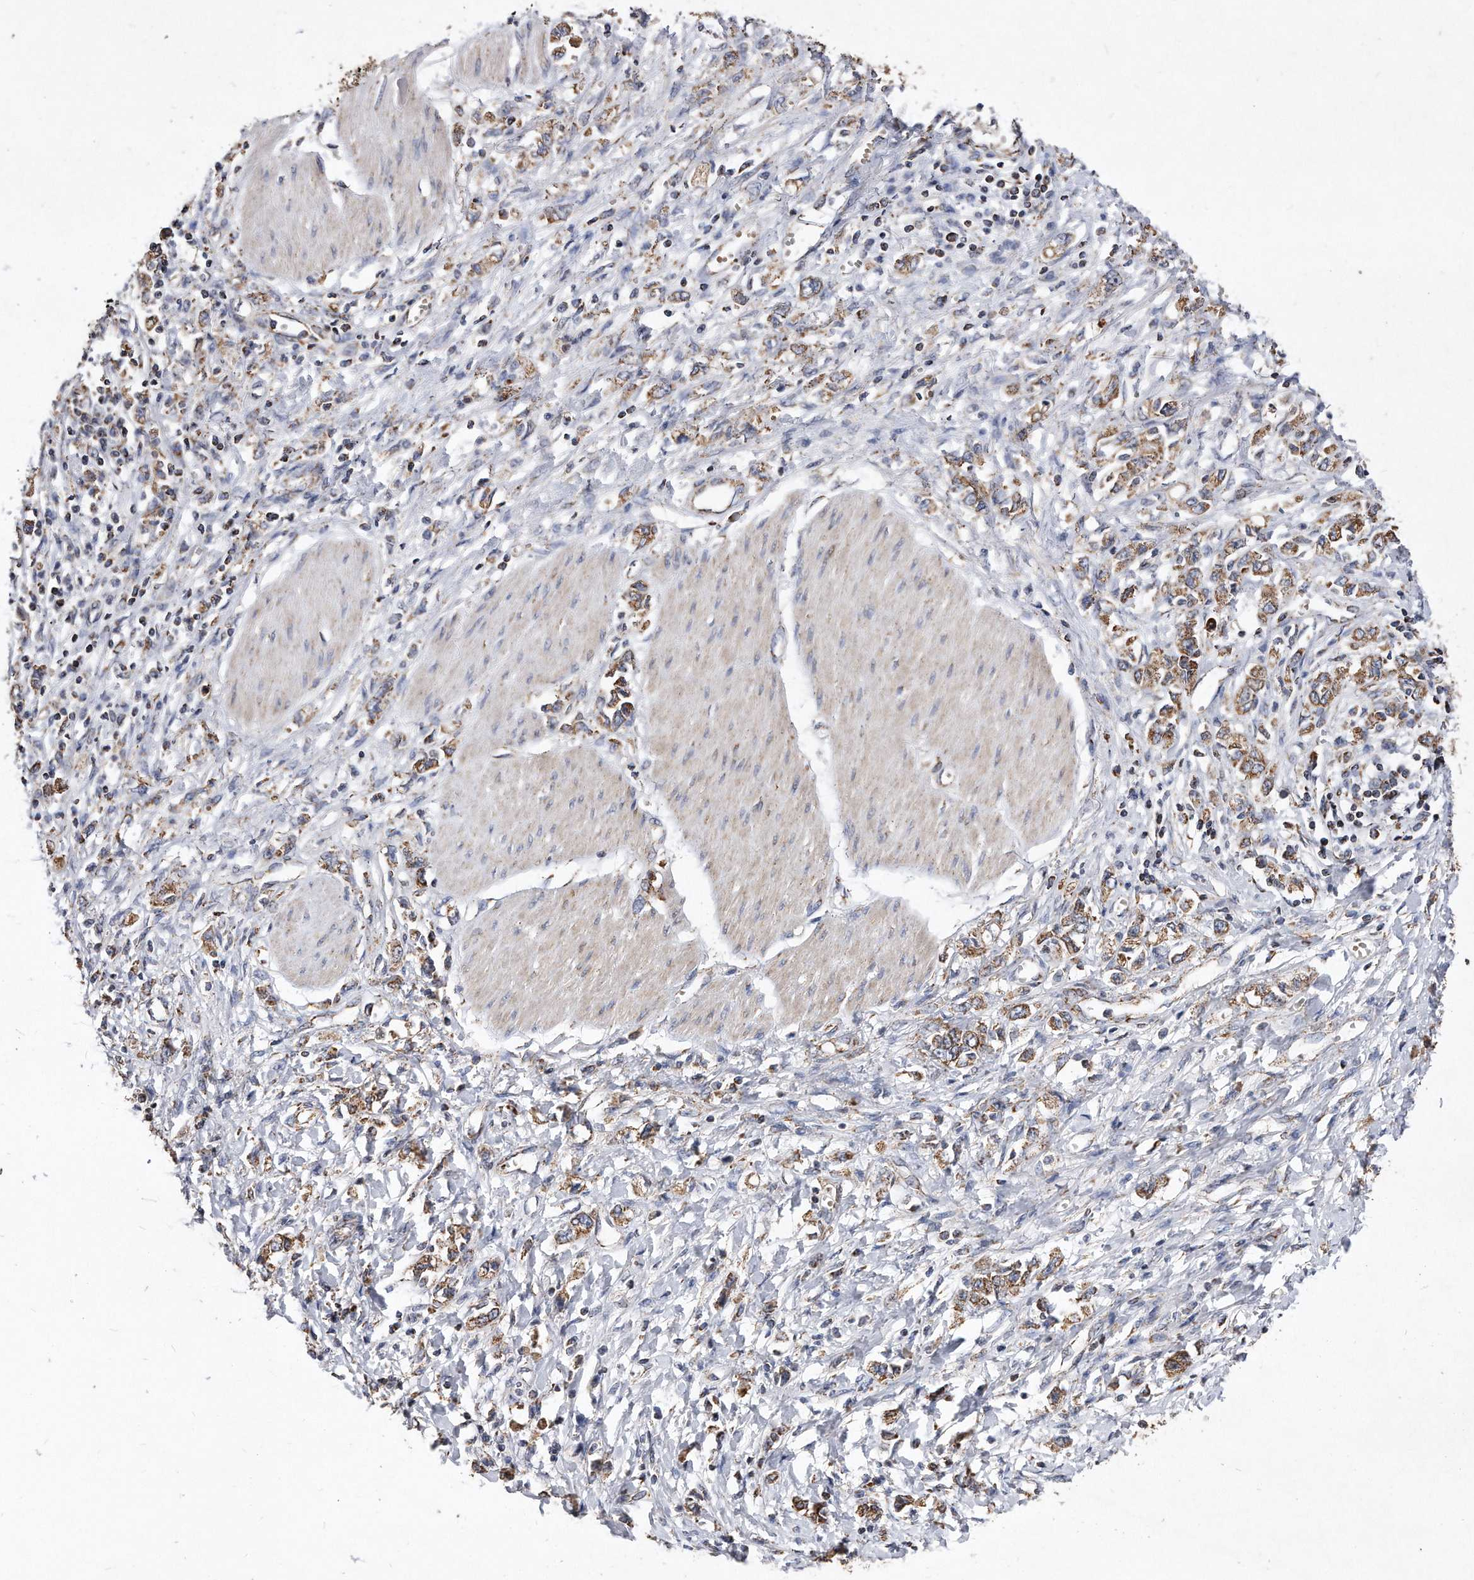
{"staining": {"intensity": "moderate", "quantity": ">75%", "location": "cytoplasmic/membranous"}, "tissue": "stomach cancer", "cell_type": "Tumor cells", "image_type": "cancer", "snomed": [{"axis": "morphology", "description": "Adenocarcinoma, NOS"}, {"axis": "topography", "description": "Stomach"}], "caption": "Stomach adenocarcinoma stained with DAB (3,3'-diaminobenzidine) immunohistochemistry reveals medium levels of moderate cytoplasmic/membranous expression in approximately >75% of tumor cells. Using DAB (3,3'-diaminobenzidine) (brown) and hematoxylin (blue) stains, captured at high magnification using brightfield microscopy.", "gene": "PPP5C", "patient": {"sex": "female", "age": 76}}